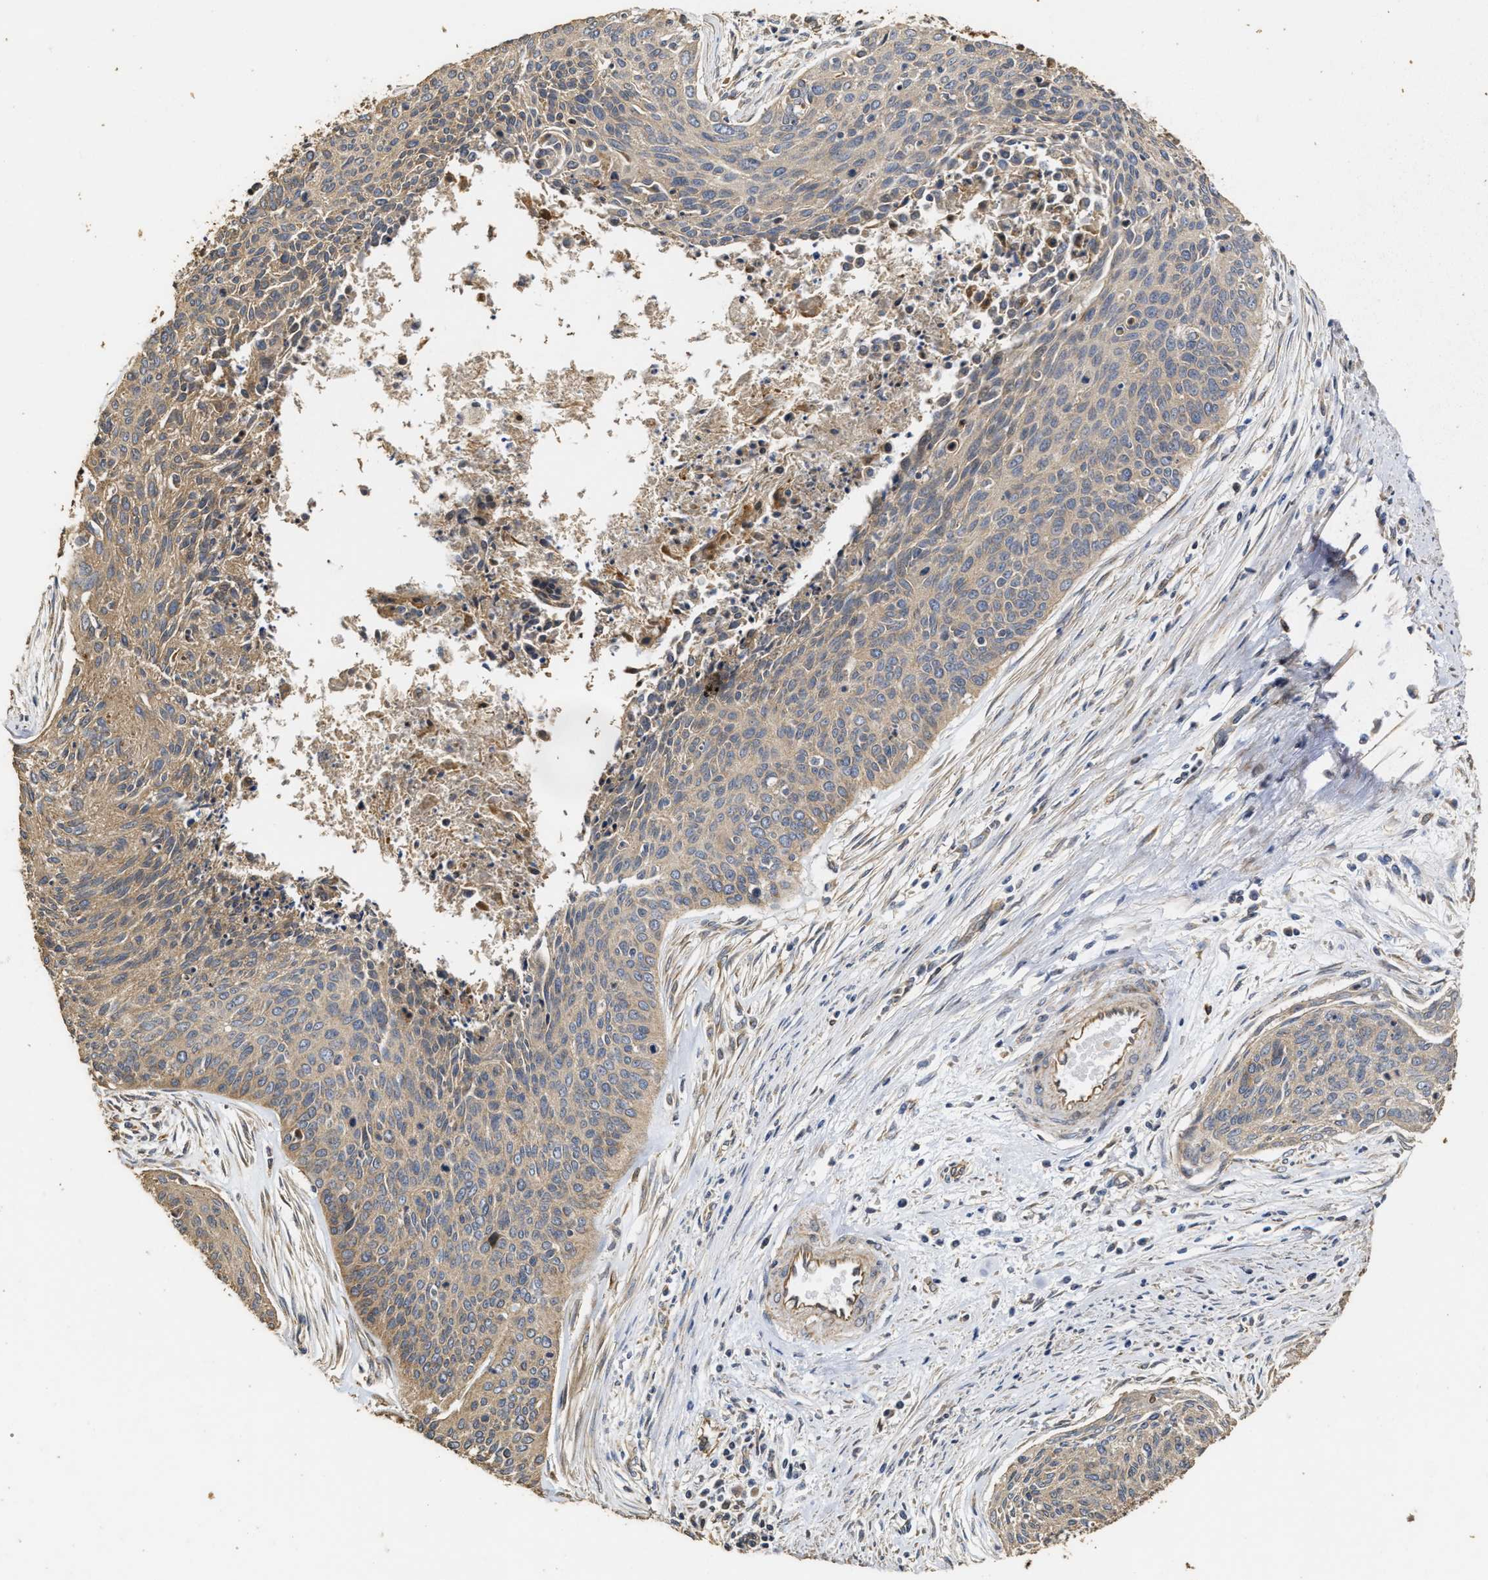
{"staining": {"intensity": "weak", "quantity": ">75%", "location": "cytoplasmic/membranous"}, "tissue": "cervical cancer", "cell_type": "Tumor cells", "image_type": "cancer", "snomed": [{"axis": "morphology", "description": "Squamous cell carcinoma, NOS"}, {"axis": "topography", "description": "Cervix"}], "caption": "Tumor cells reveal low levels of weak cytoplasmic/membranous expression in about >75% of cells in cervical squamous cell carcinoma.", "gene": "NAV1", "patient": {"sex": "female", "age": 55}}